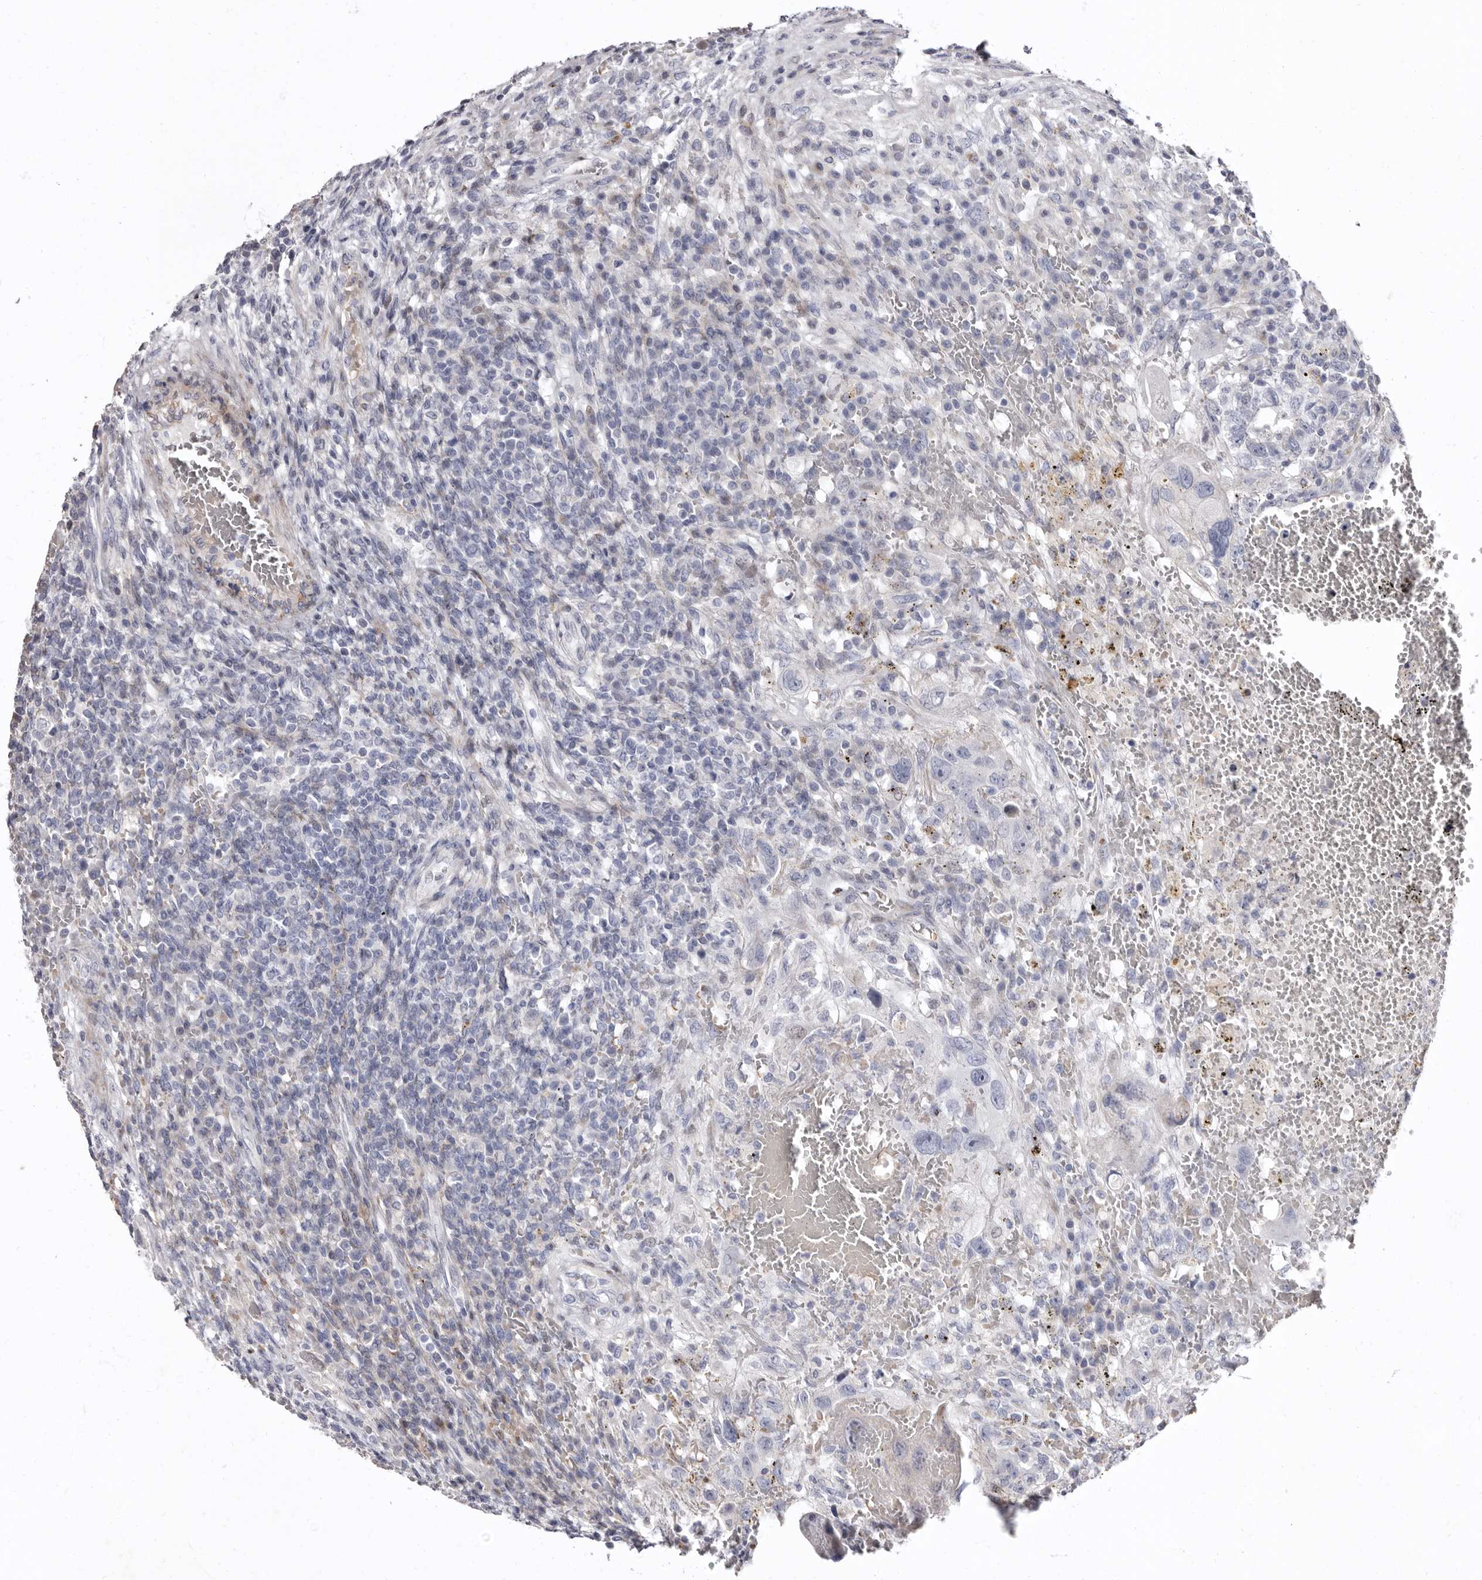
{"staining": {"intensity": "negative", "quantity": "none", "location": "none"}, "tissue": "testis cancer", "cell_type": "Tumor cells", "image_type": "cancer", "snomed": [{"axis": "morphology", "description": "Carcinoma, Embryonal, NOS"}, {"axis": "topography", "description": "Testis"}], "caption": "This is an IHC photomicrograph of human testis cancer. There is no staining in tumor cells.", "gene": "AIDA", "patient": {"sex": "male", "age": 26}}